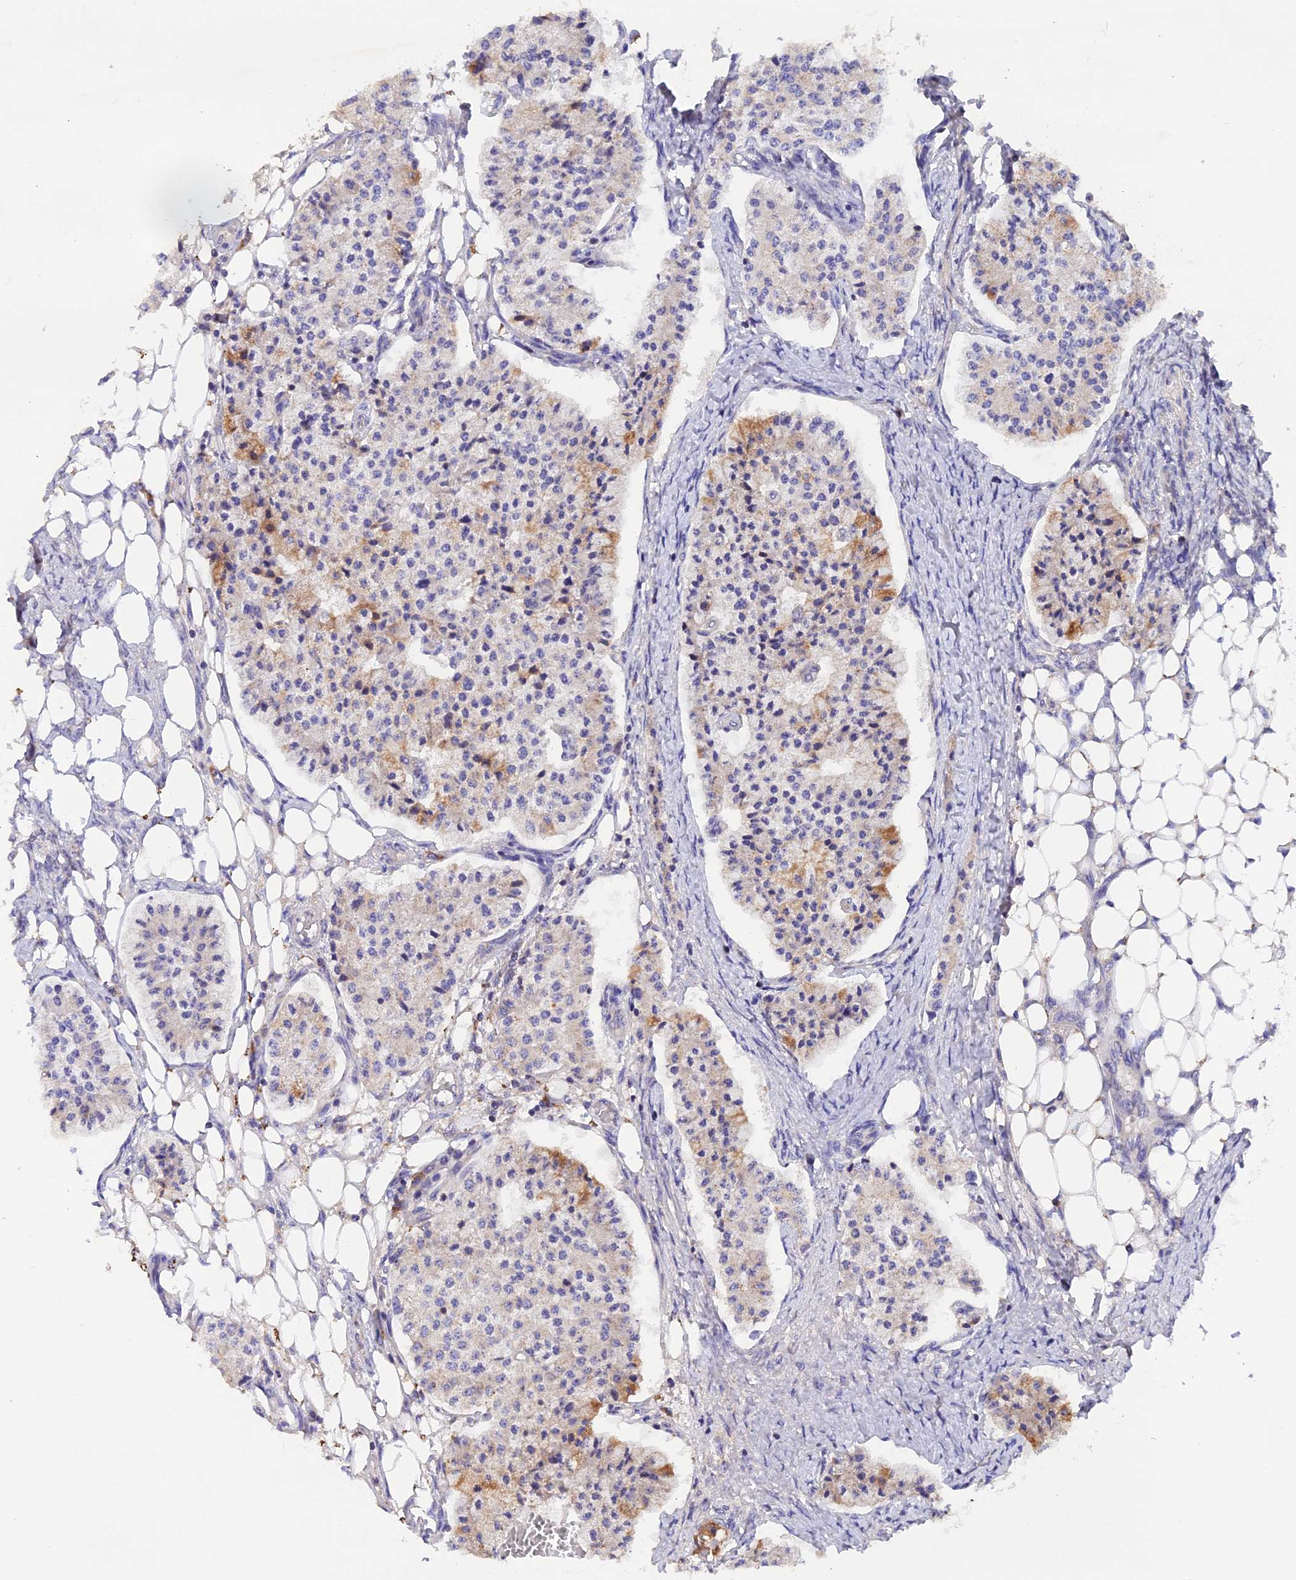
{"staining": {"intensity": "moderate", "quantity": "<25%", "location": "cytoplasmic/membranous"}, "tissue": "carcinoid", "cell_type": "Tumor cells", "image_type": "cancer", "snomed": [{"axis": "morphology", "description": "Carcinoid, malignant, NOS"}, {"axis": "topography", "description": "Colon"}], "caption": "This histopathology image reveals IHC staining of carcinoid, with low moderate cytoplasmic/membranous positivity in about <25% of tumor cells.", "gene": "MARK4", "patient": {"sex": "female", "age": 52}}